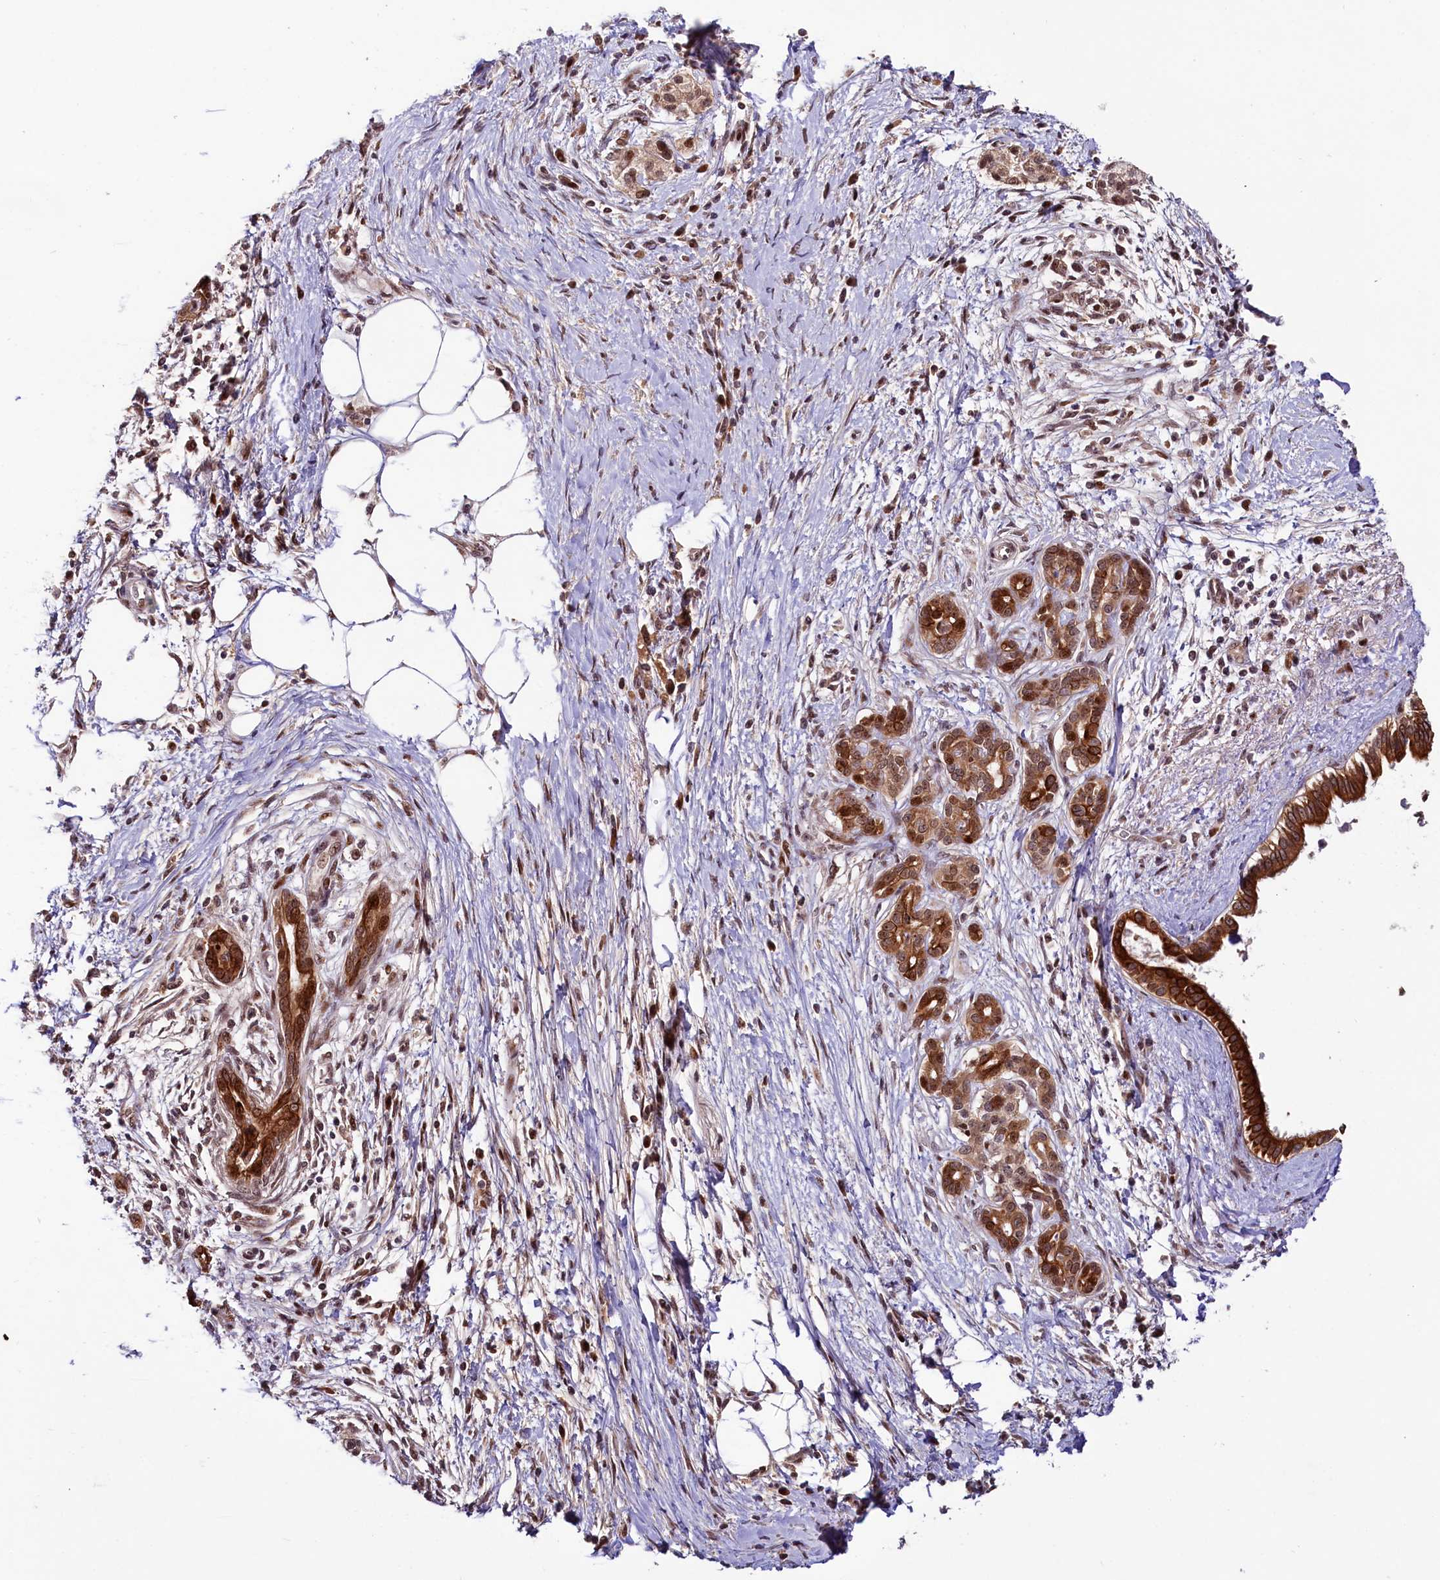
{"staining": {"intensity": "strong", "quantity": ">75%", "location": "cytoplasmic/membranous,nuclear"}, "tissue": "pancreatic cancer", "cell_type": "Tumor cells", "image_type": "cancer", "snomed": [{"axis": "morphology", "description": "Adenocarcinoma, NOS"}, {"axis": "topography", "description": "Pancreas"}], "caption": "Protein expression analysis of human adenocarcinoma (pancreatic) reveals strong cytoplasmic/membranous and nuclear expression in about >75% of tumor cells.", "gene": "N4BP2L1", "patient": {"sex": "male", "age": 58}}